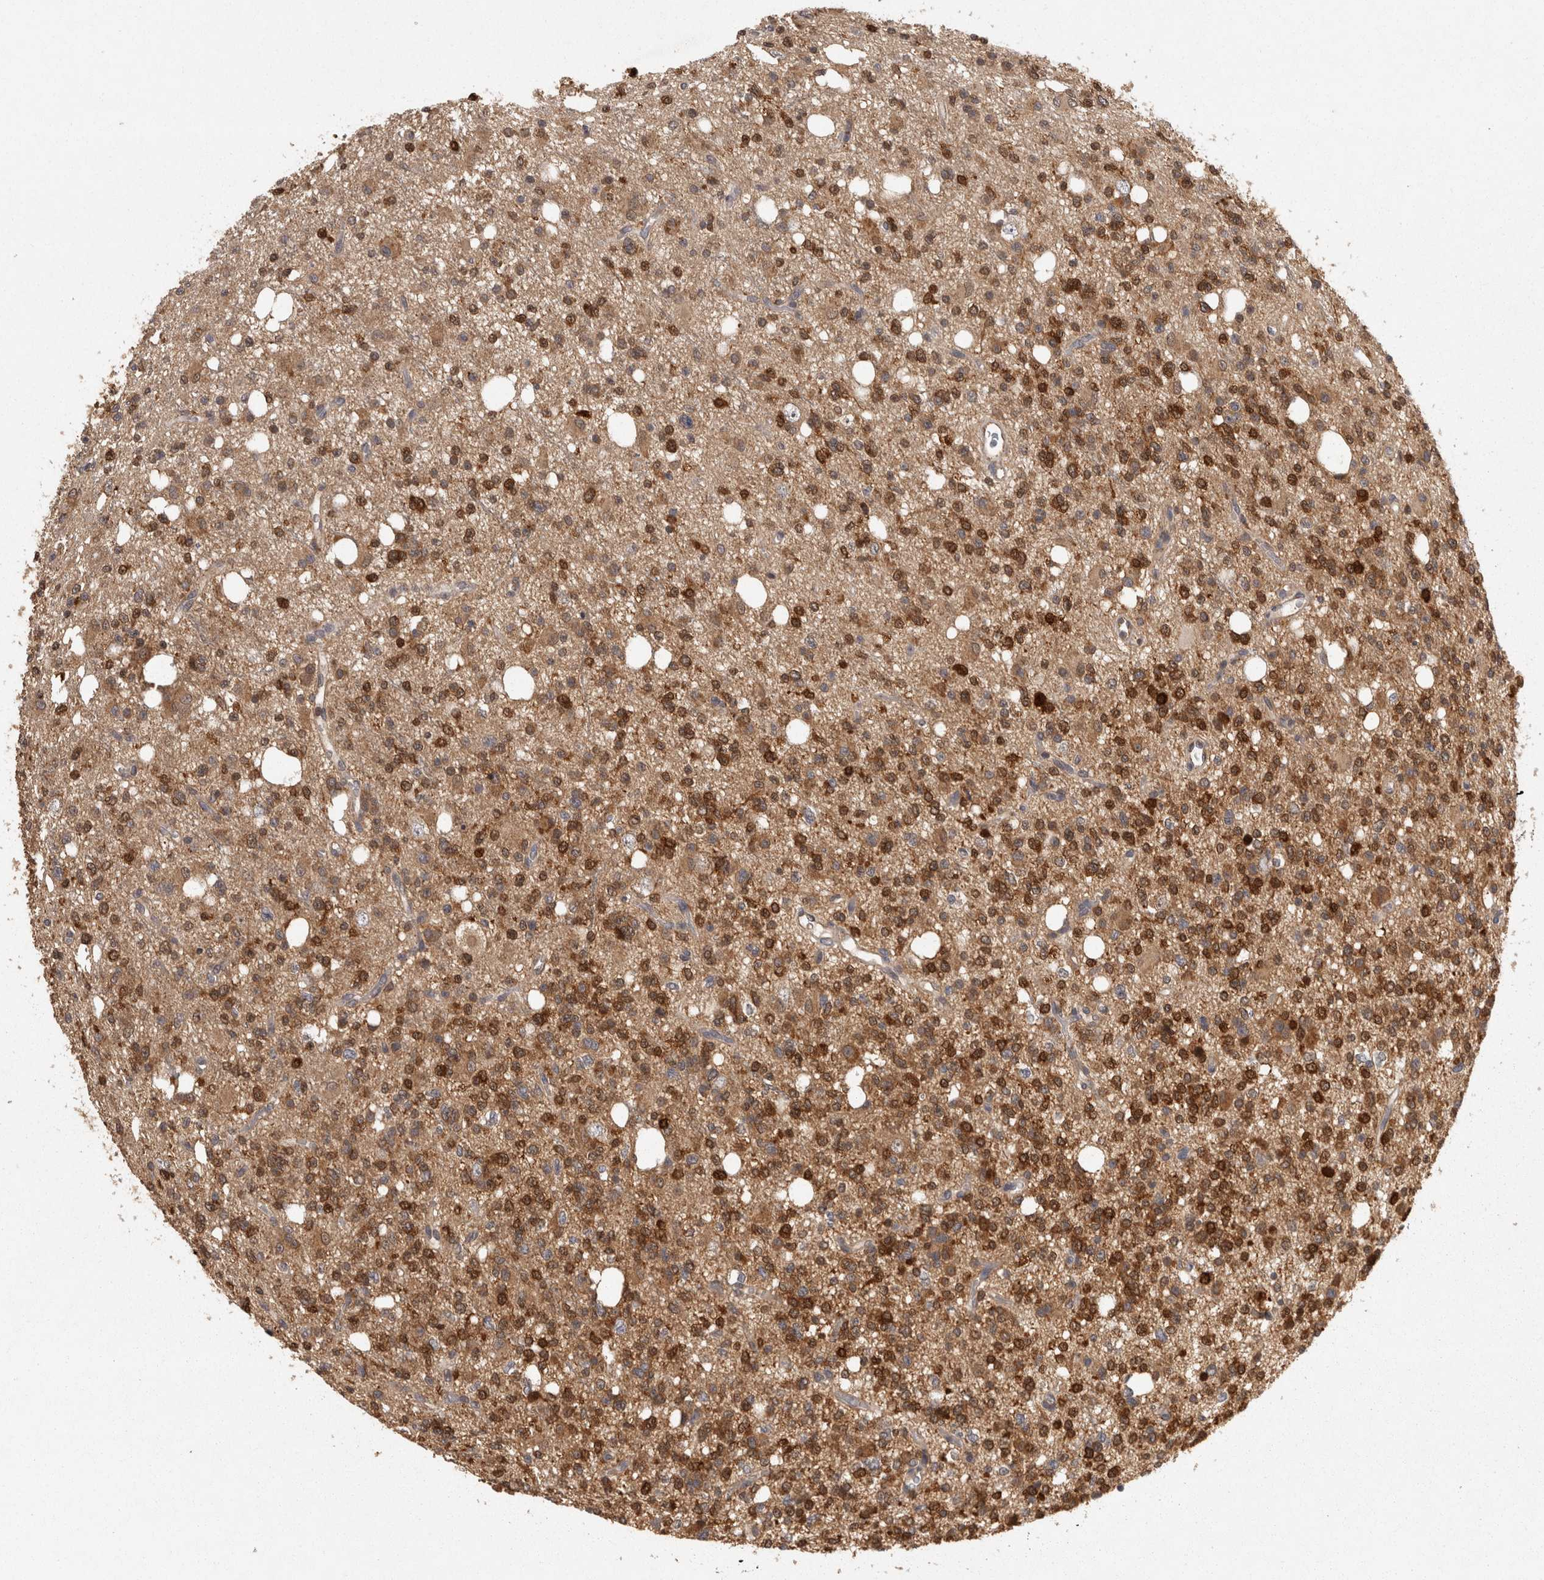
{"staining": {"intensity": "moderate", "quantity": "25%-75%", "location": "cytoplasmic/membranous,nuclear"}, "tissue": "glioma", "cell_type": "Tumor cells", "image_type": "cancer", "snomed": [{"axis": "morphology", "description": "Glioma, malignant, High grade"}, {"axis": "topography", "description": "Brain"}], "caption": "IHC micrograph of neoplastic tissue: glioma stained using immunohistochemistry displays medium levels of moderate protein expression localized specifically in the cytoplasmic/membranous and nuclear of tumor cells, appearing as a cytoplasmic/membranous and nuclear brown color.", "gene": "ACAT2", "patient": {"sex": "female", "age": 62}}